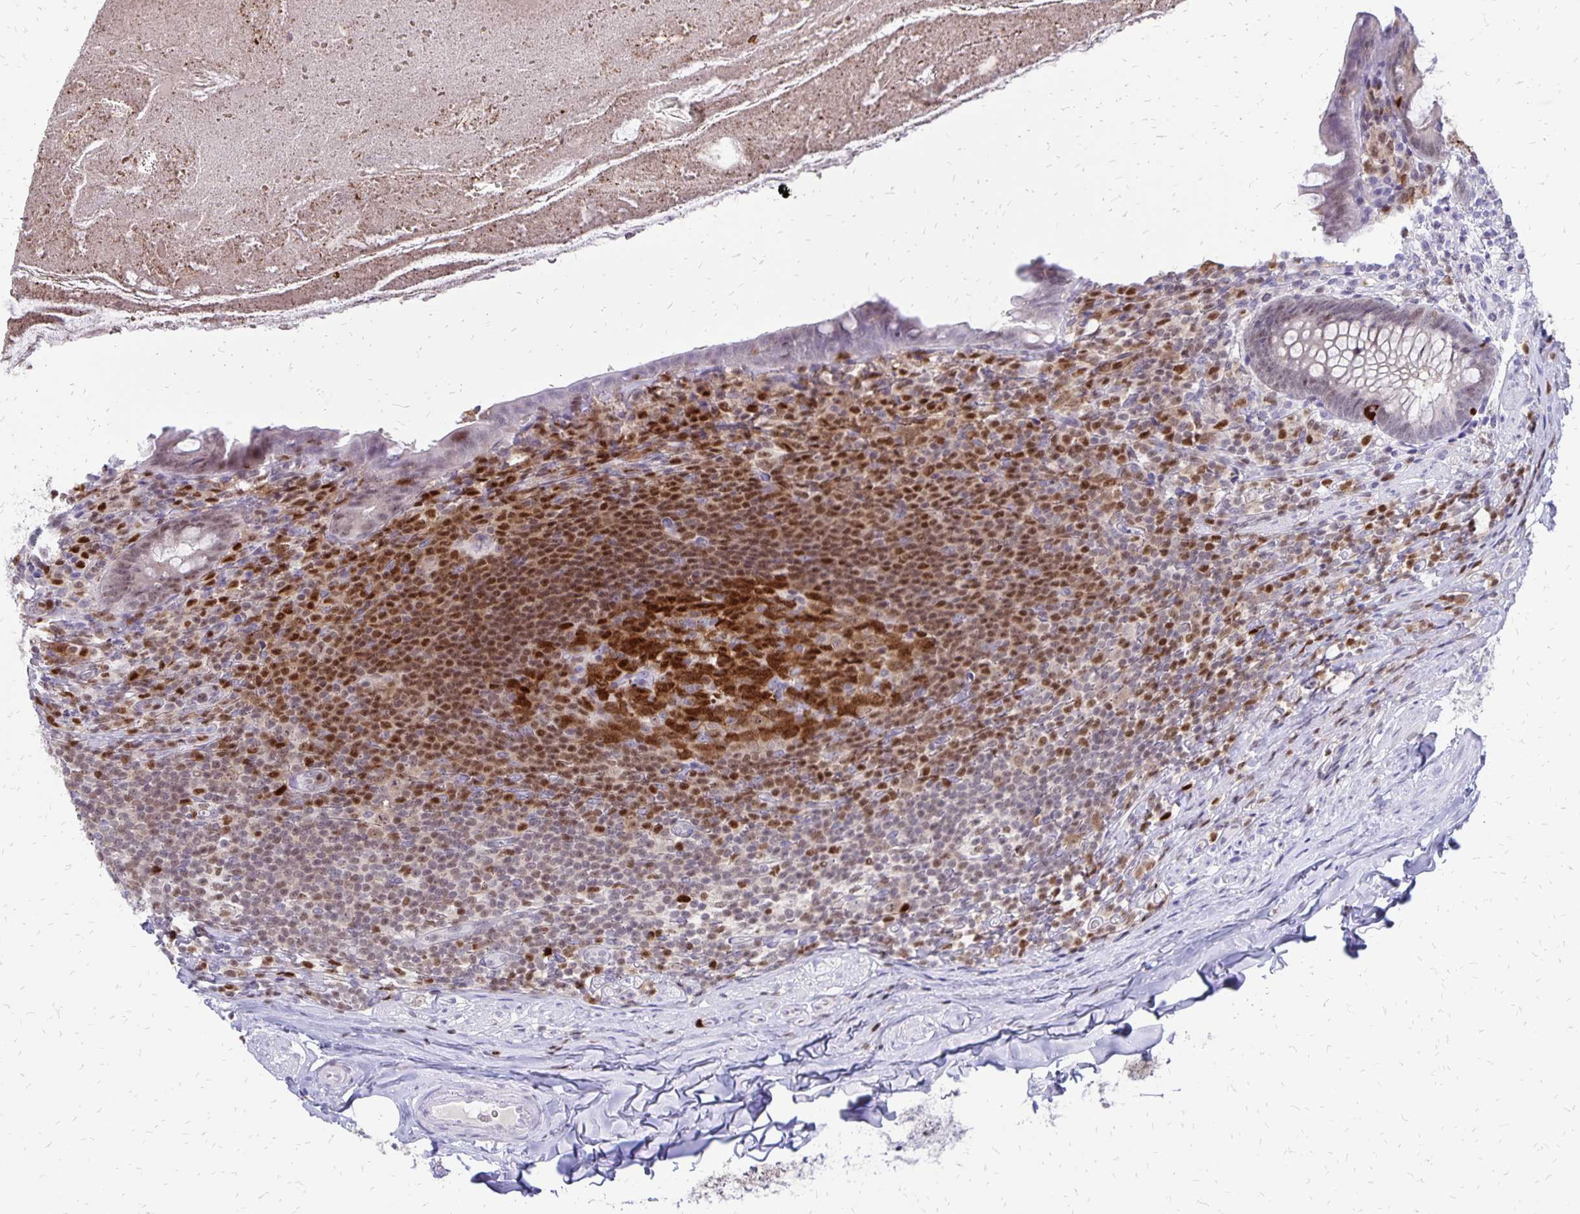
{"staining": {"intensity": "strong", "quantity": "<25%", "location": "cytoplasmic/membranous"}, "tissue": "appendix", "cell_type": "Glandular cells", "image_type": "normal", "snomed": [{"axis": "morphology", "description": "Normal tissue, NOS"}, {"axis": "topography", "description": "Appendix"}], "caption": "Immunohistochemistry (IHC) micrograph of benign appendix stained for a protein (brown), which displays medium levels of strong cytoplasmic/membranous expression in approximately <25% of glandular cells.", "gene": "DCK", "patient": {"sex": "male", "age": 47}}